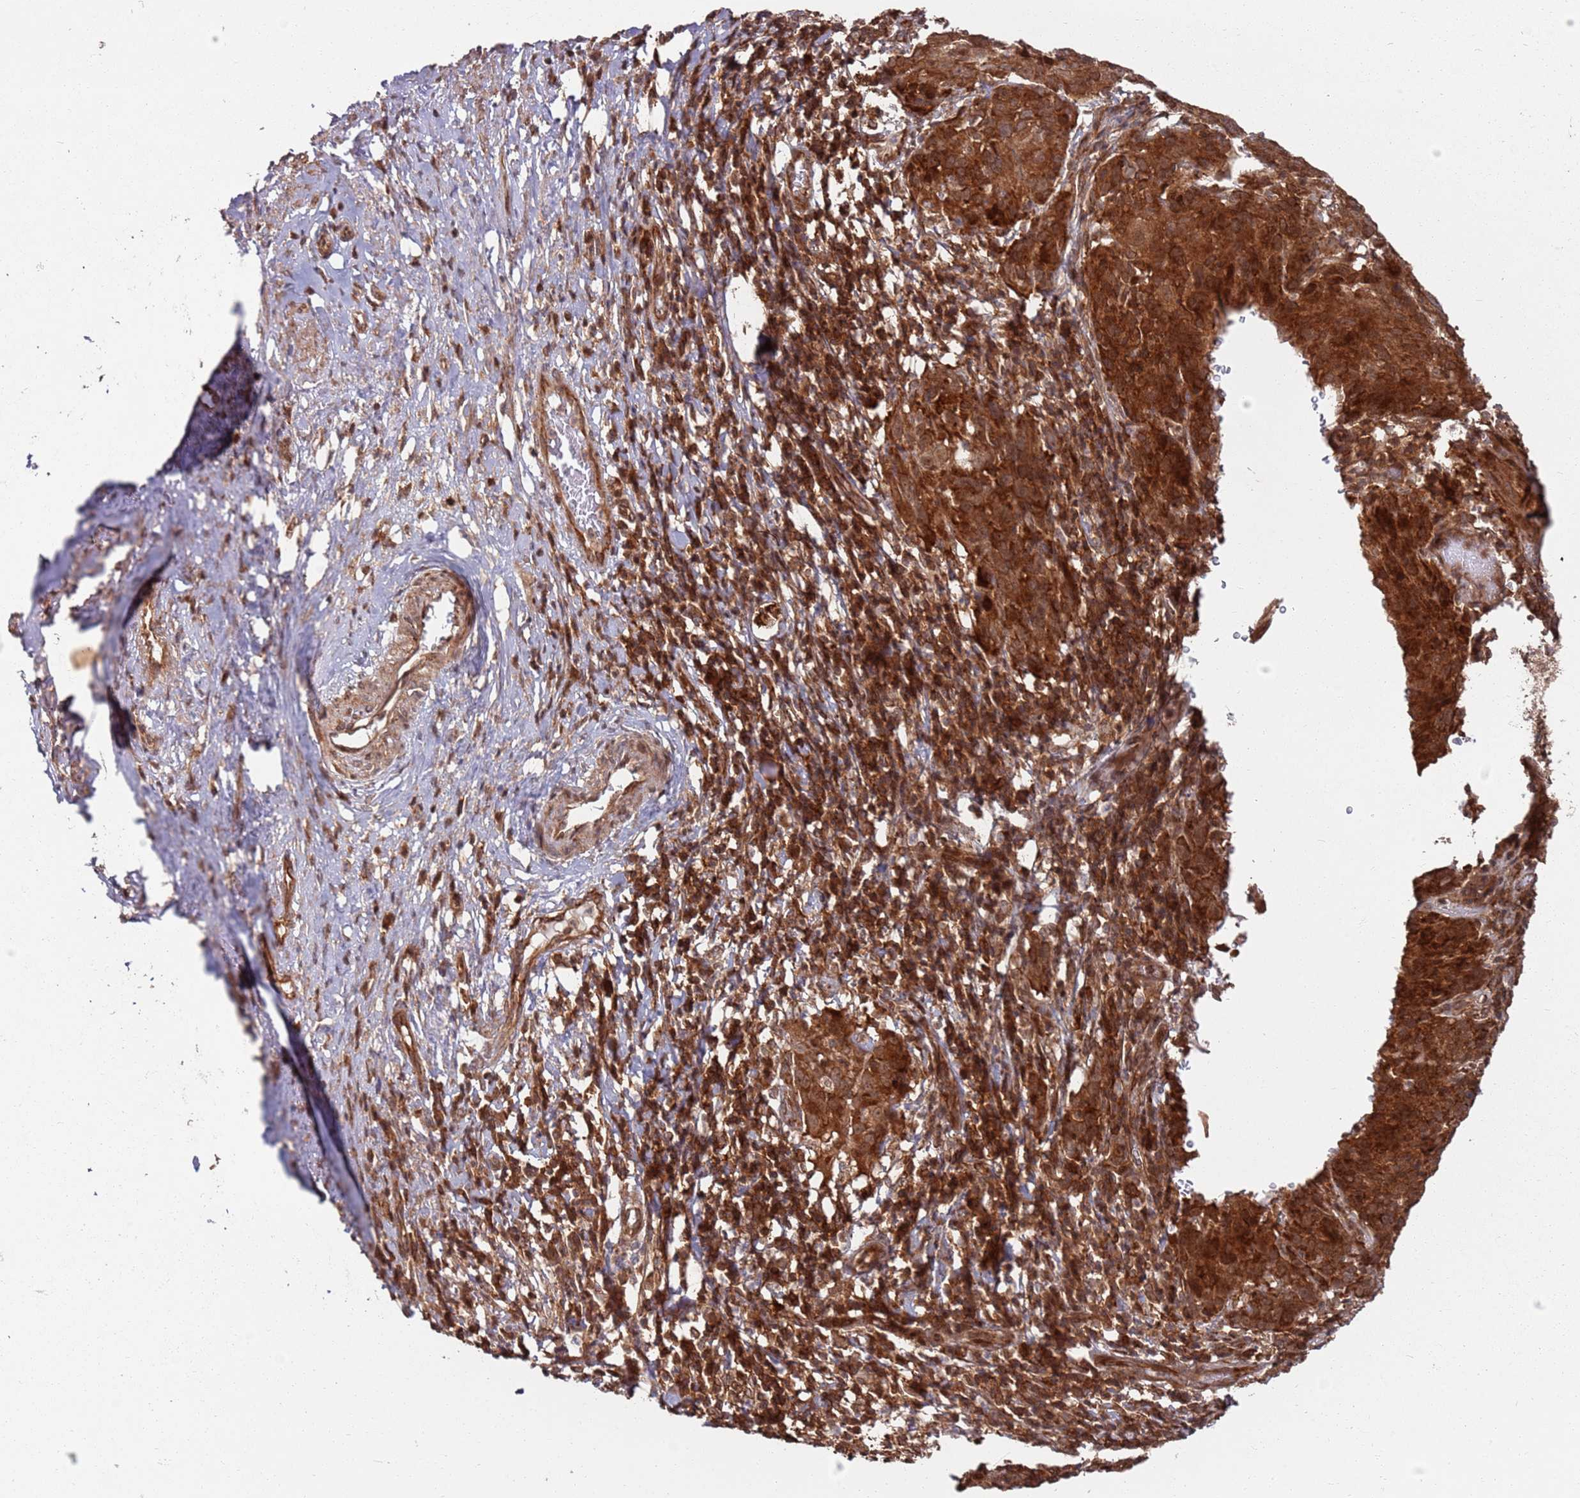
{"staining": {"intensity": "strong", "quantity": ">75%", "location": "cytoplasmic/membranous"}, "tissue": "cervical cancer", "cell_type": "Tumor cells", "image_type": "cancer", "snomed": [{"axis": "morphology", "description": "Squamous cell carcinoma, NOS"}, {"axis": "topography", "description": "Cervix"}], "caption": "DAB (3,3'-diaminobenzidine) immunohistochemical staining of cervical cancer (squamous cell carcinoma) displays strong cytoplasmic/membranous protein expression in approximately >75% of tumor cells.", "gene": "PIH1D1", "patient": {"sex": "female", "age": 50}}